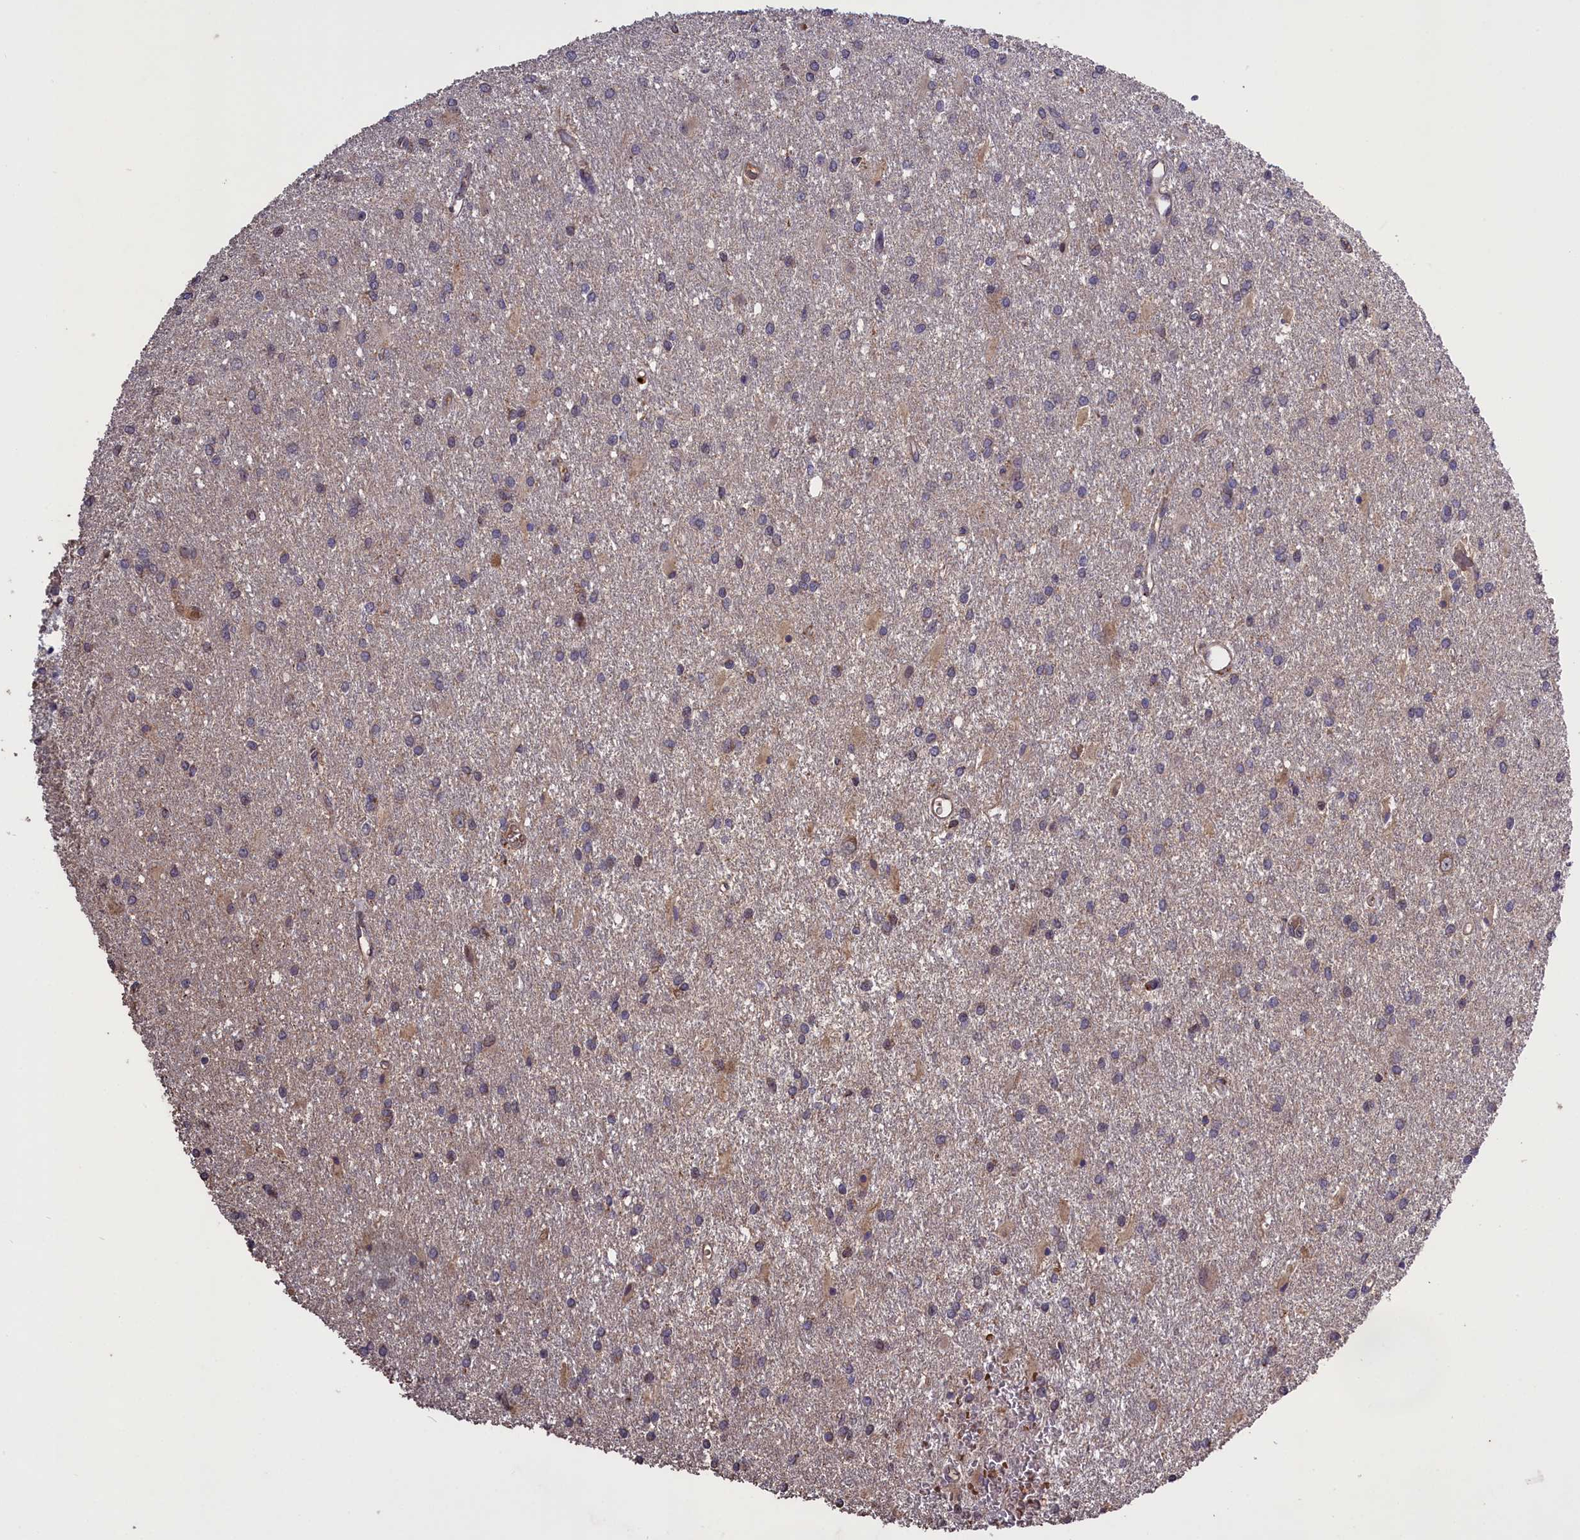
{"staining": {"intensity": "moderate", "quantity": "<25%", "location": "cytoplasmic/membranous"}, "tissue": "glioma", "cell_type": "Tumor cells", "image_type": "cancer", "snomed": [{"axis": "morphology", "description": "Glioma, malignant, High grade"}, {"axis": "topography", "description": "Brain"}], "caption": "Human malignant glioma (high-grade) stained with a protein marker exhibits moderate staining in tumor cells.", "gene": "CLRN2", "patient": {"sex": "female", "age": 50}}